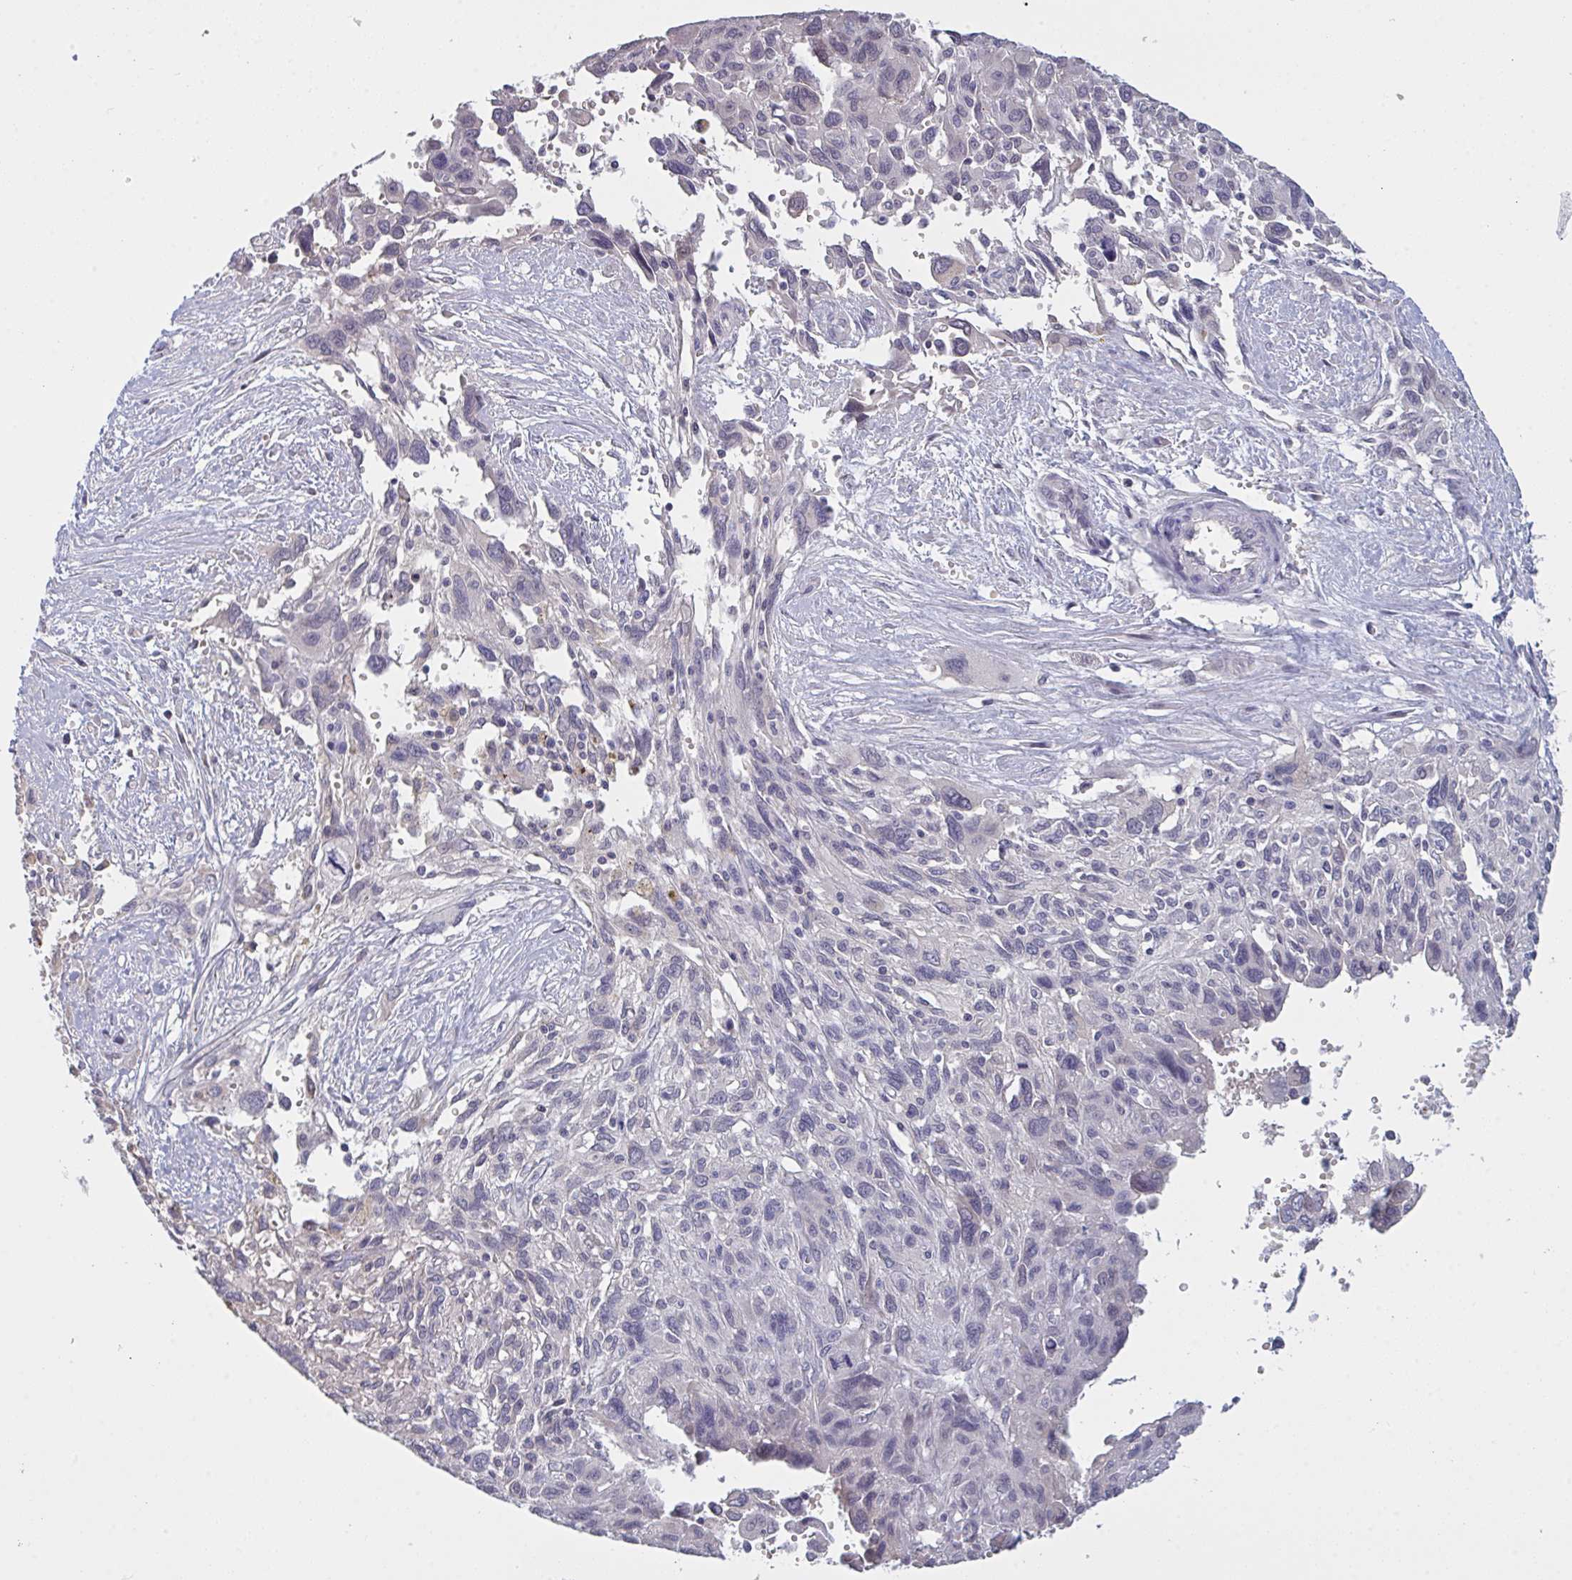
{"staining": {"intensity": "negative", "quantity": "none", "location": "none"}, "tissue": "pancreatic cancer", "cell_type": "Tumor cells", "image_type": "cancer", "snomed": [{"axis": "morphology", "description": "Adenocarcinoma, NOS"}, {"axis": "topography", "description": "Pancreas"}], "caption": "Tumor cells show no significant protein staining in pancreatic adenocarcinoma.", "gene": "ZNF784", "patient": {"sex": "female", "age": 47}}